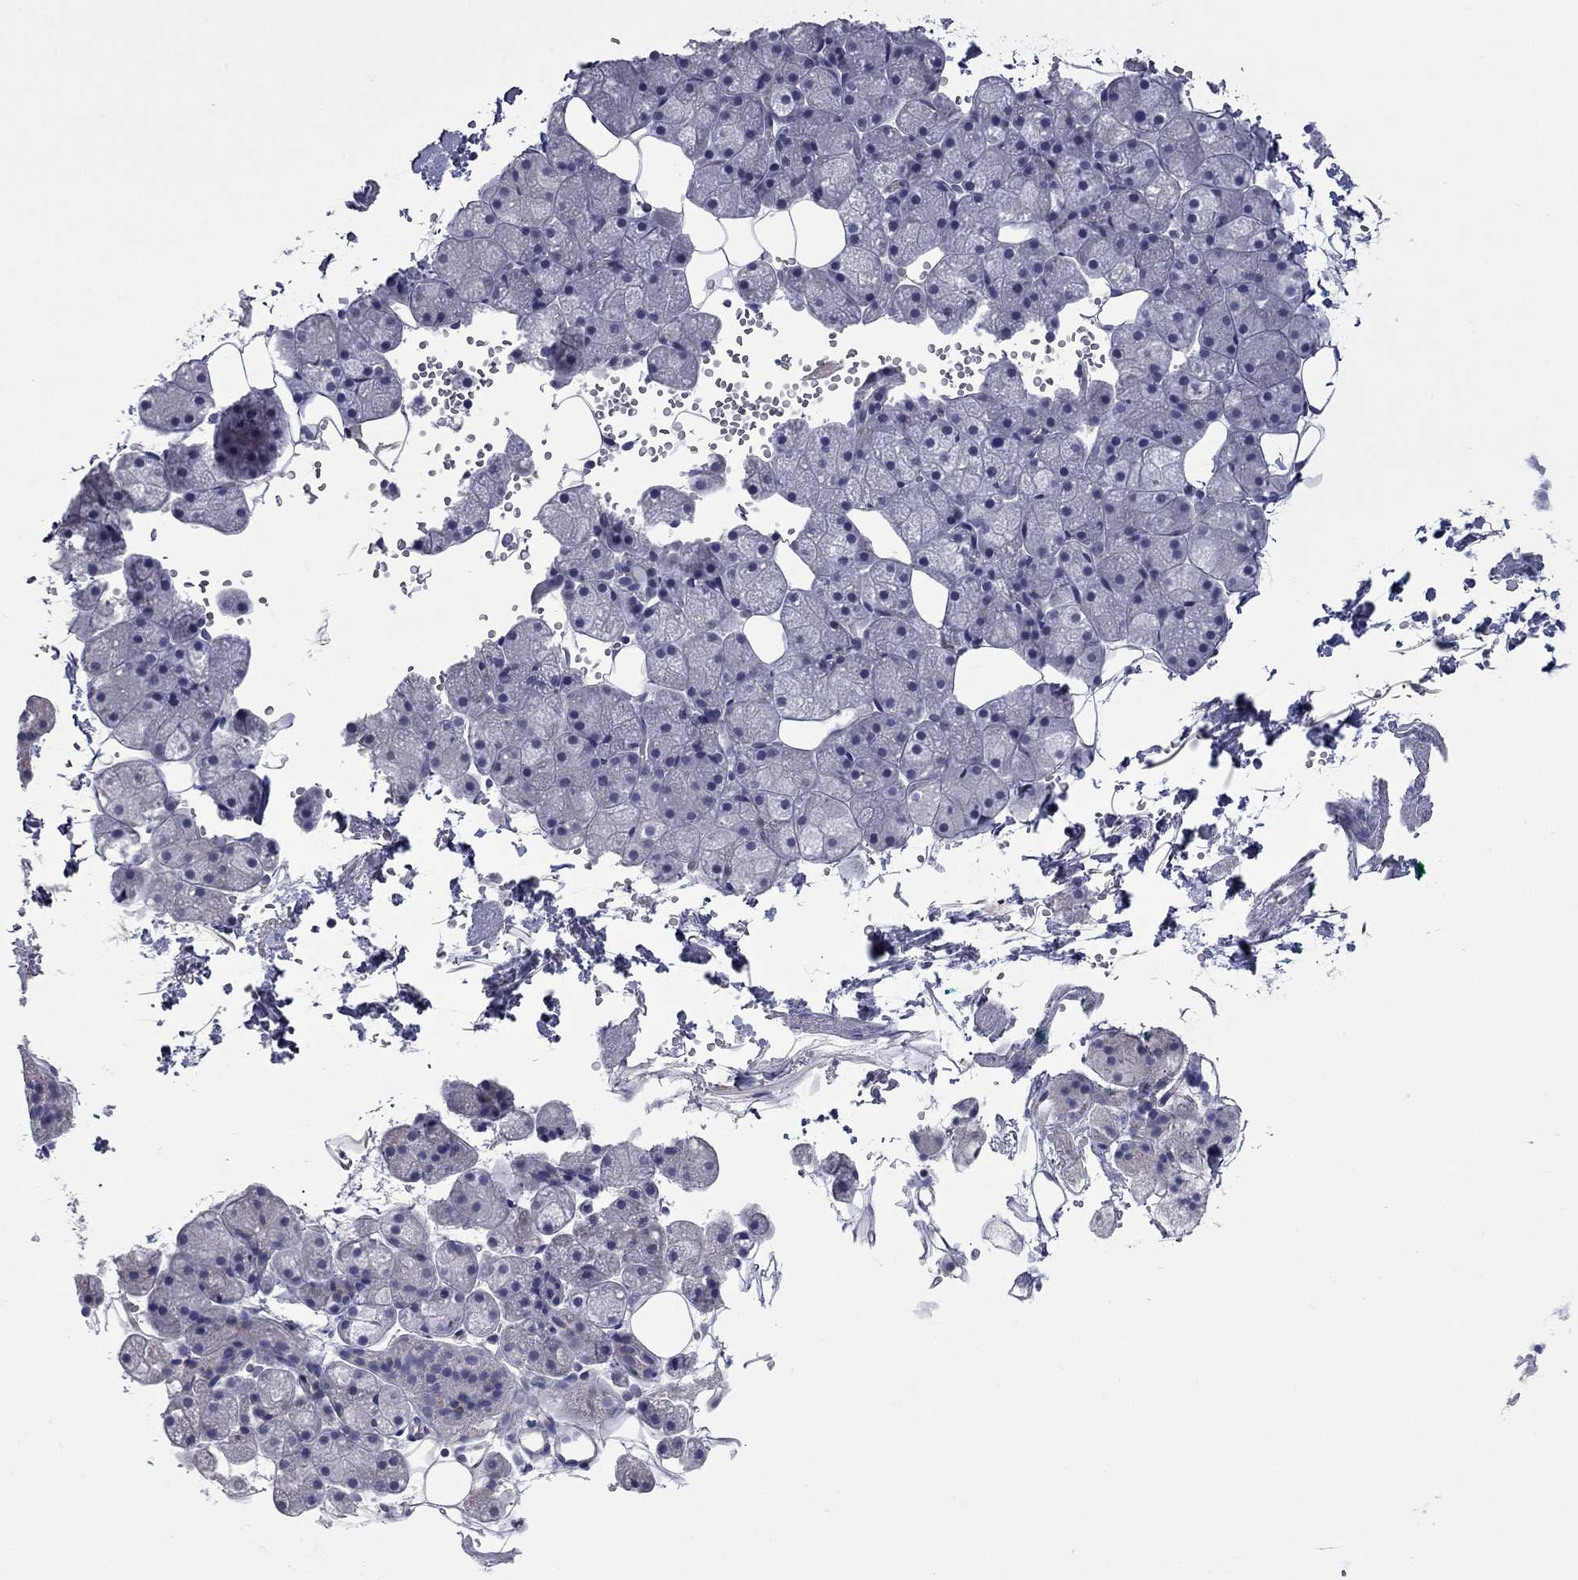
{"staining": {"intensity": "moderate", "quantity": "<25%", "location": "cytoplasmic/membranous"}, "tissue": "salivary gland", "cell_type": "Glandular cells", "image_type": "normal", "snomed": [{"axis": "morphology", "description": "Normal tissue, NOS"}, {"axis": "topography", "description": "Salivary gland"}], "caption": "A brown stain labels moderate cytoplasmic/membranous staining of a protein in glandular cells of benign salivary gland. The protein of interest is shown in brown color, while the nuclei are stained blue.", "gene": "UNC119B", "patient": {"sex": "male", "age": 38}}